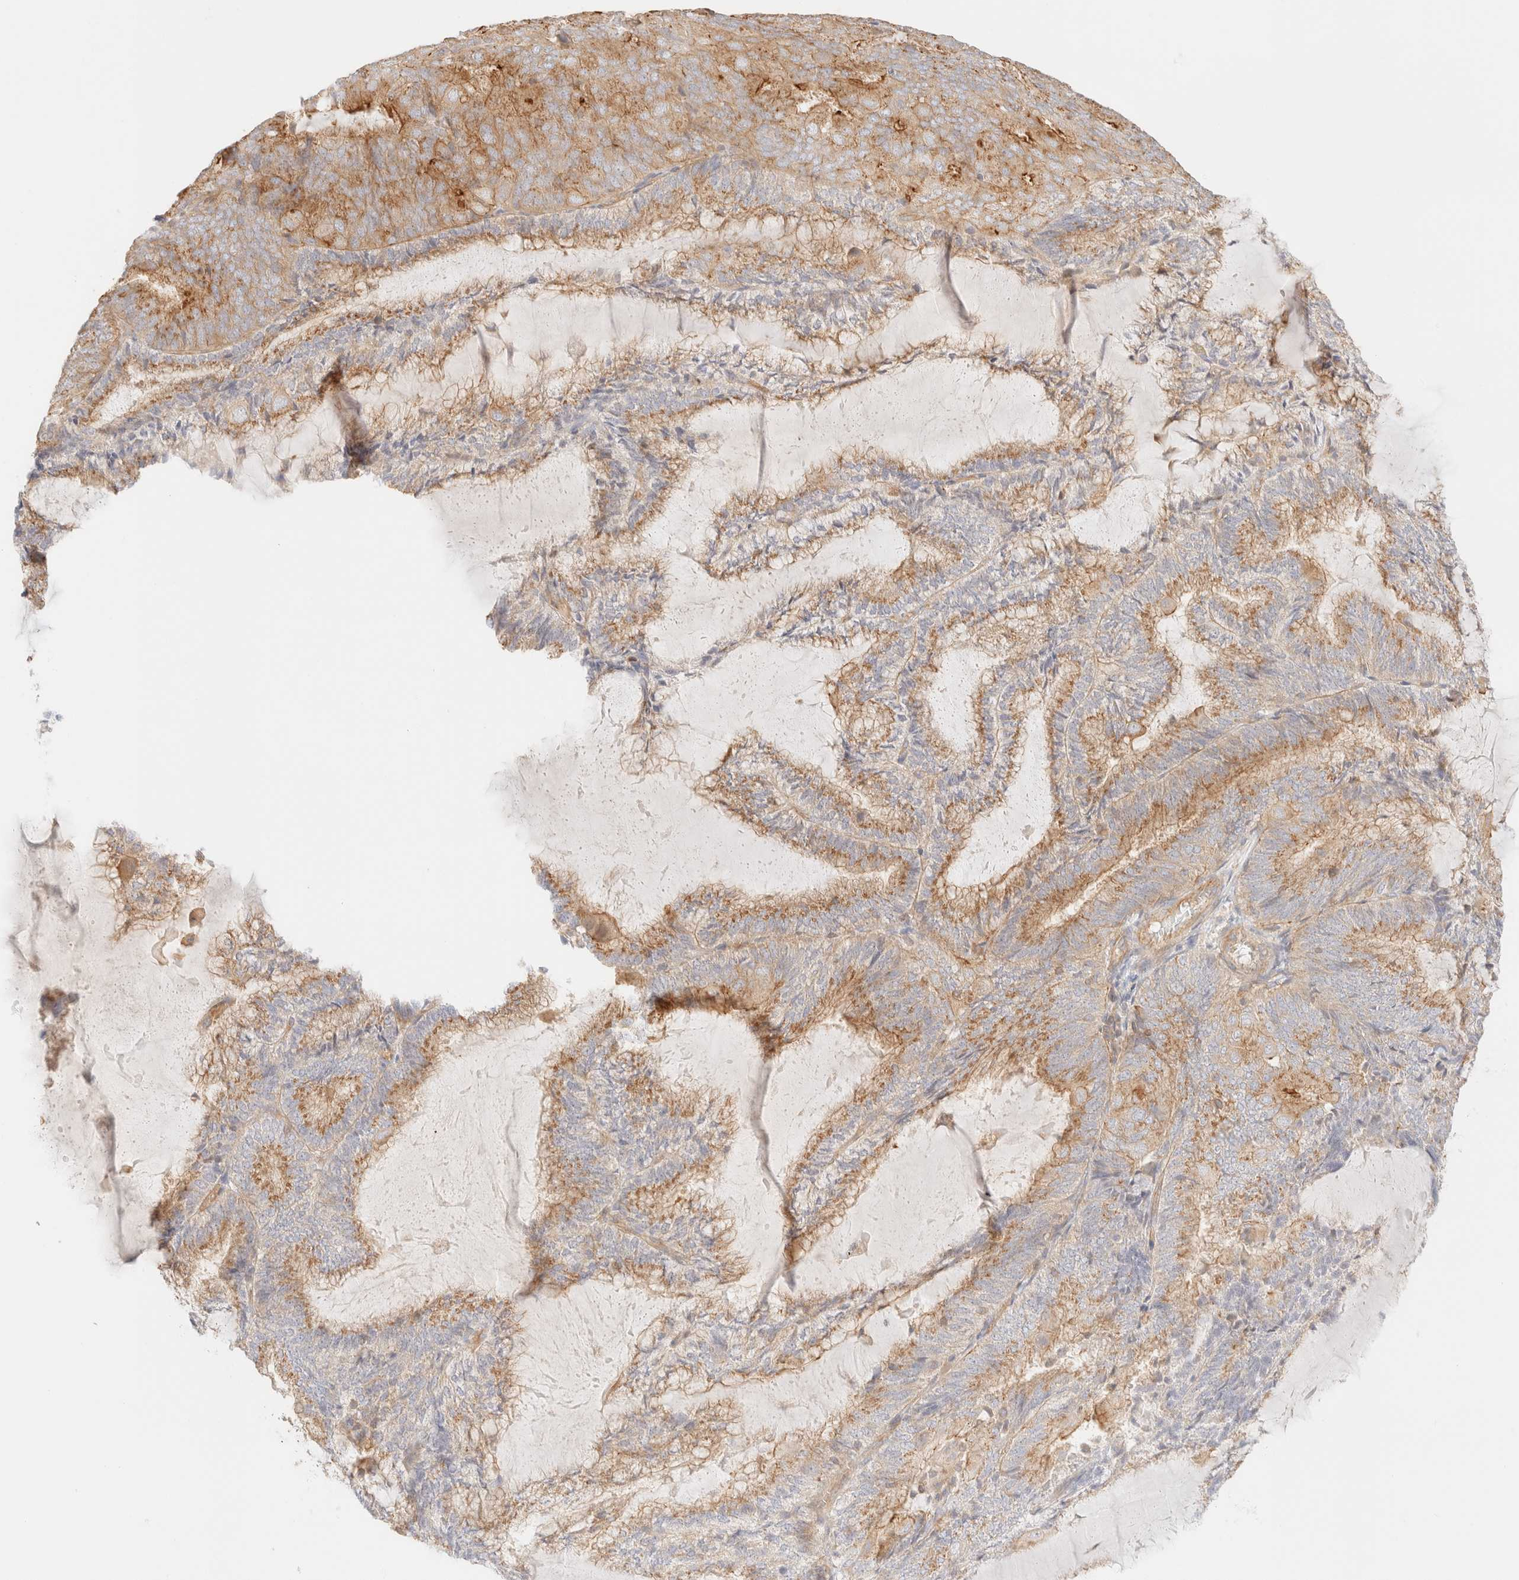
{"staining": {"intensity": "moderate", "quantity": ">75%", "location": "cytoplasmic/membranous"}, "tissue": "endometrial cancer", "cell_type": "Tumor cells", "image_type": "cancer", "snomed": [{"axis": "morphology", "description": "Adenocarcinoma, NOS"}, {"axis": "topography", "description": "Endometrium"}], "caption": "A histopathology image of adenocarcinoma (endometrial) stained for a protein reveals moderate cytoplasmic/membranous brown staining in tumor cells.", "gene": "MYO10", "patient": {"sex": "female", "age": 81}}